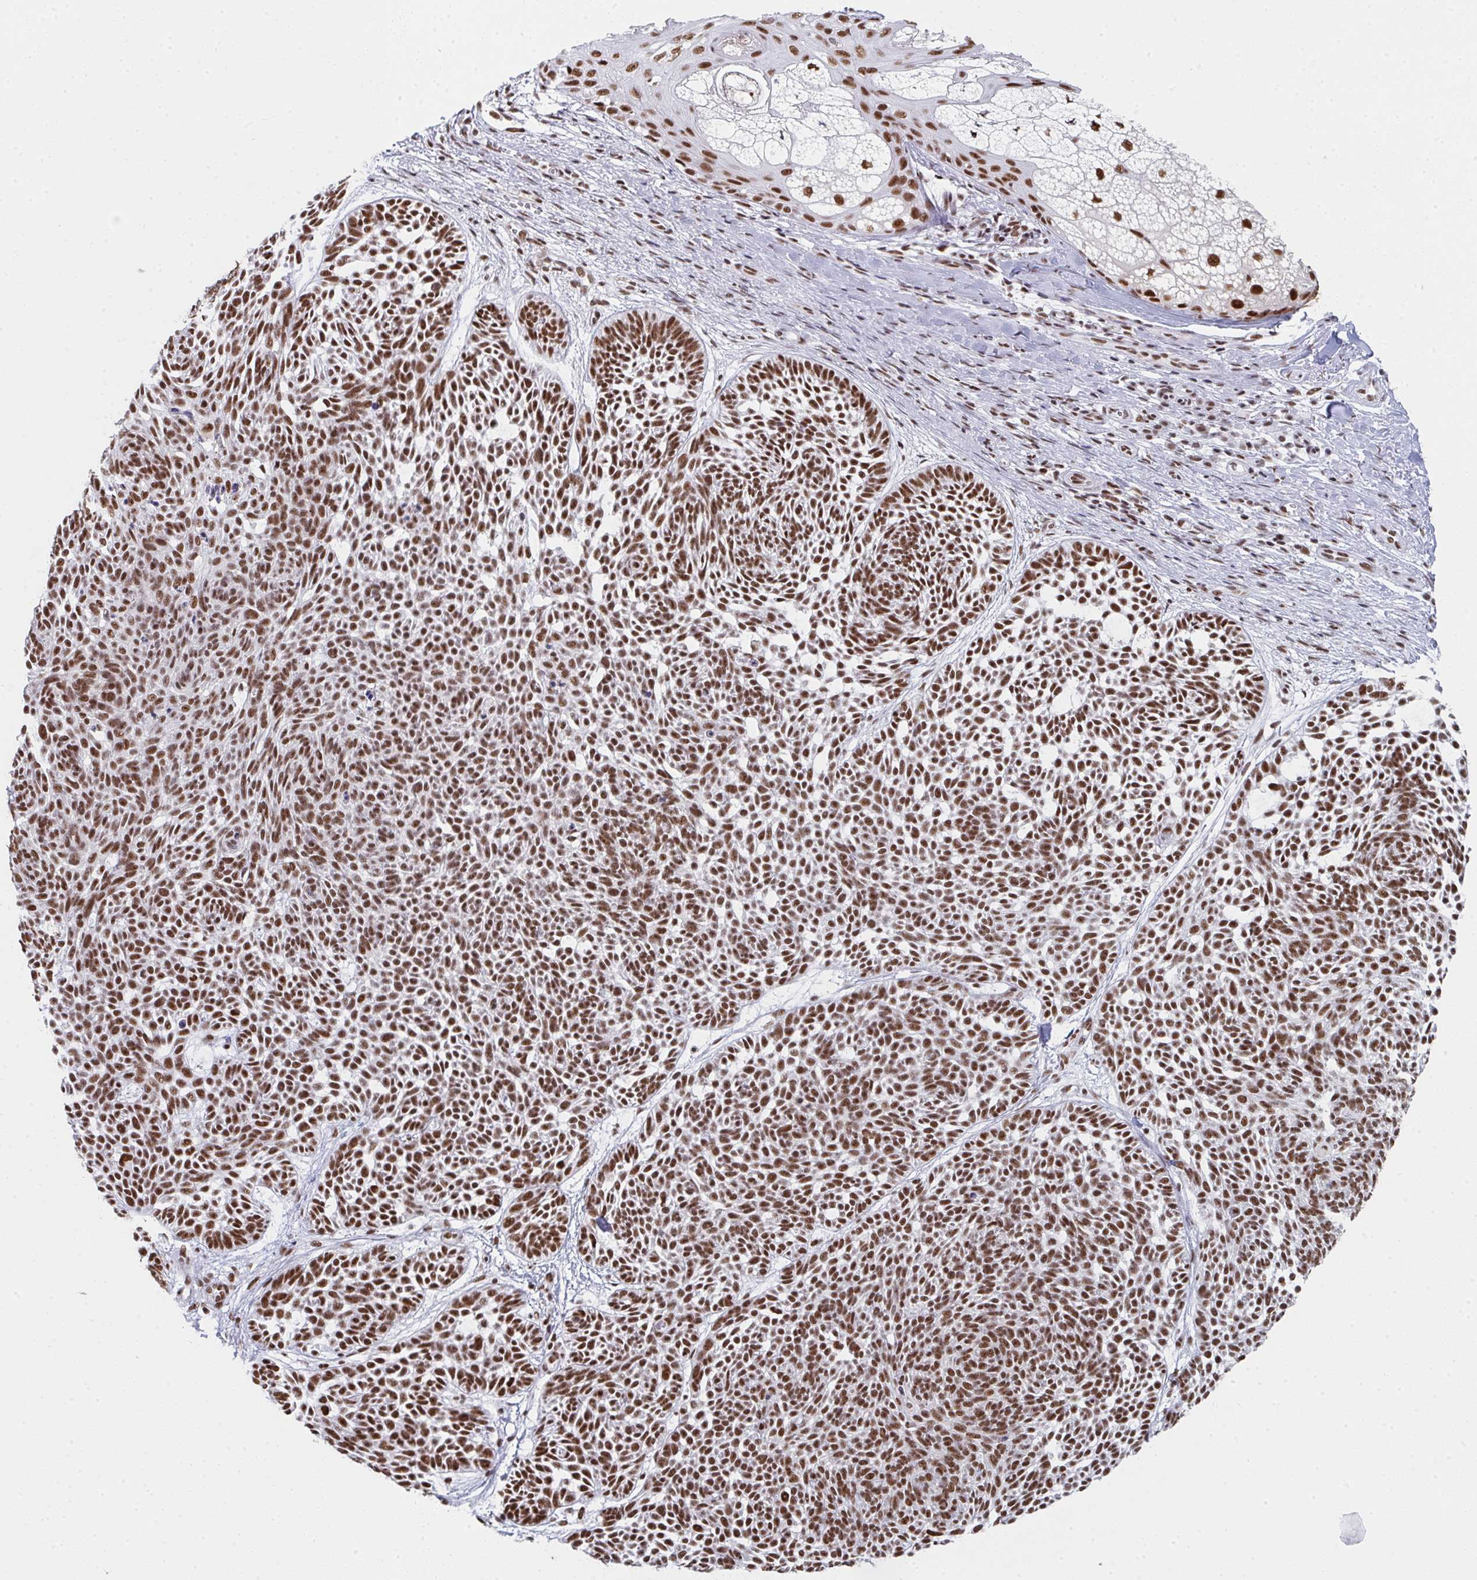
{"staining": {"intensity": "moderate", "quantity": ">75%", "location": "nuclear"}, "tissue": "skin cancer", "cell_type": "Tumor cells", "image_type": "cancer", "snomed": [{"axis": "morphology", "description": "Basal cell carcinoma"}, {"axis": "topography", "description": "Skin"}, {"axis": "topography", "description": "Skin of trunk"}], "caption": "A brown stain highlights moderate nuclear positivity of a protein in skin cancer tumor cells.", "gene": "SNRNP70", "patient": {"sex": "male", "age": 74}}